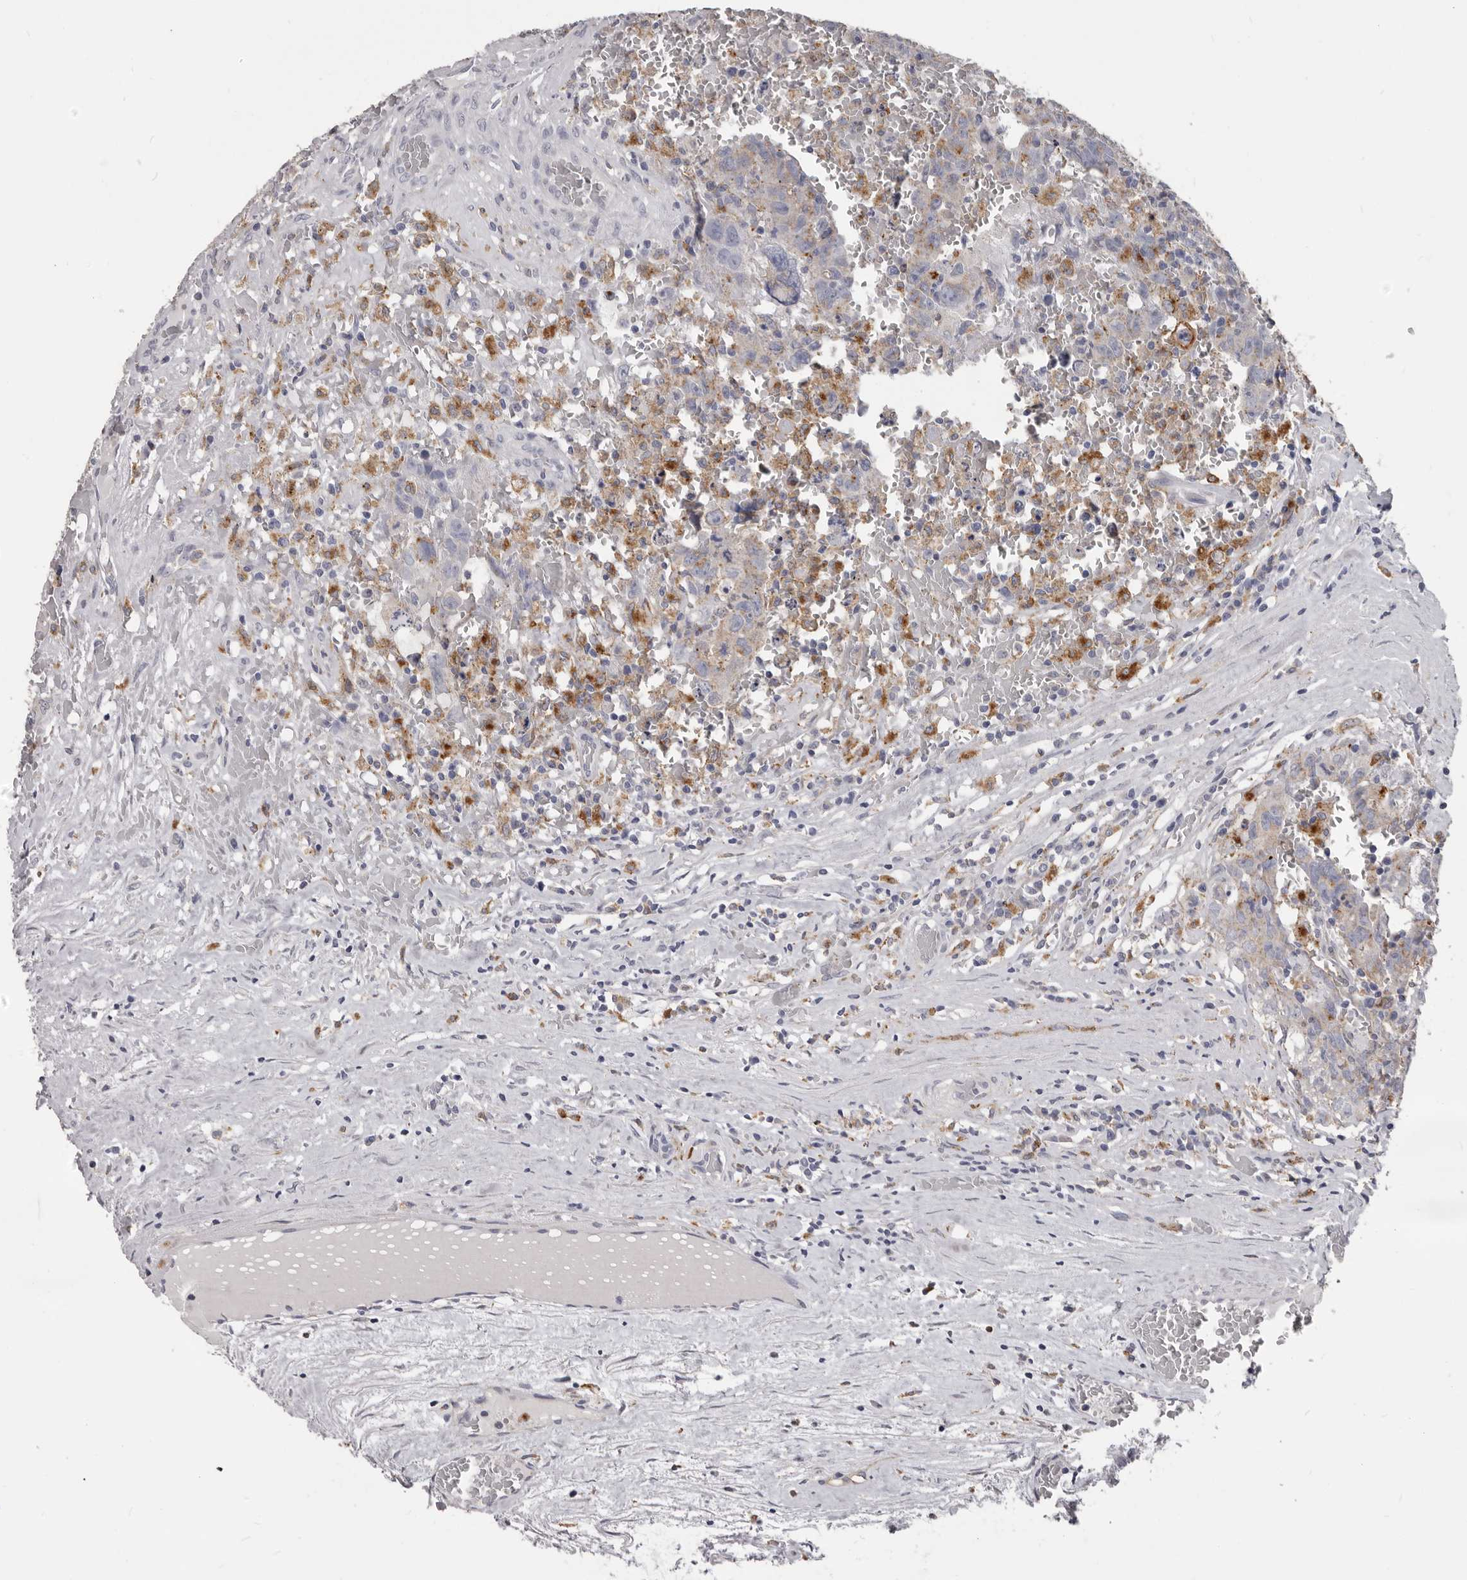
{"staining": {"intensity": "weak", "quantity": "25%-75%", "location": "cytoplasmic/membranous"}, "tissue": "testis cancer", "cell_type": "Tumor cells", "image_type": "cancer", "snomed": [{"axis": "morphology", "description": "Carcinoma, Embryonal, NOS"}, {"axis": "topography", "description": "Testis"}], "caption": "Weak cytoplasmic/membranous staining is seen in approximately 25%-75% of tumor cells in testis embryonal carcinoma.", "gene": "PI4K2A", "patient": {"sex": "male", "age": 26}}